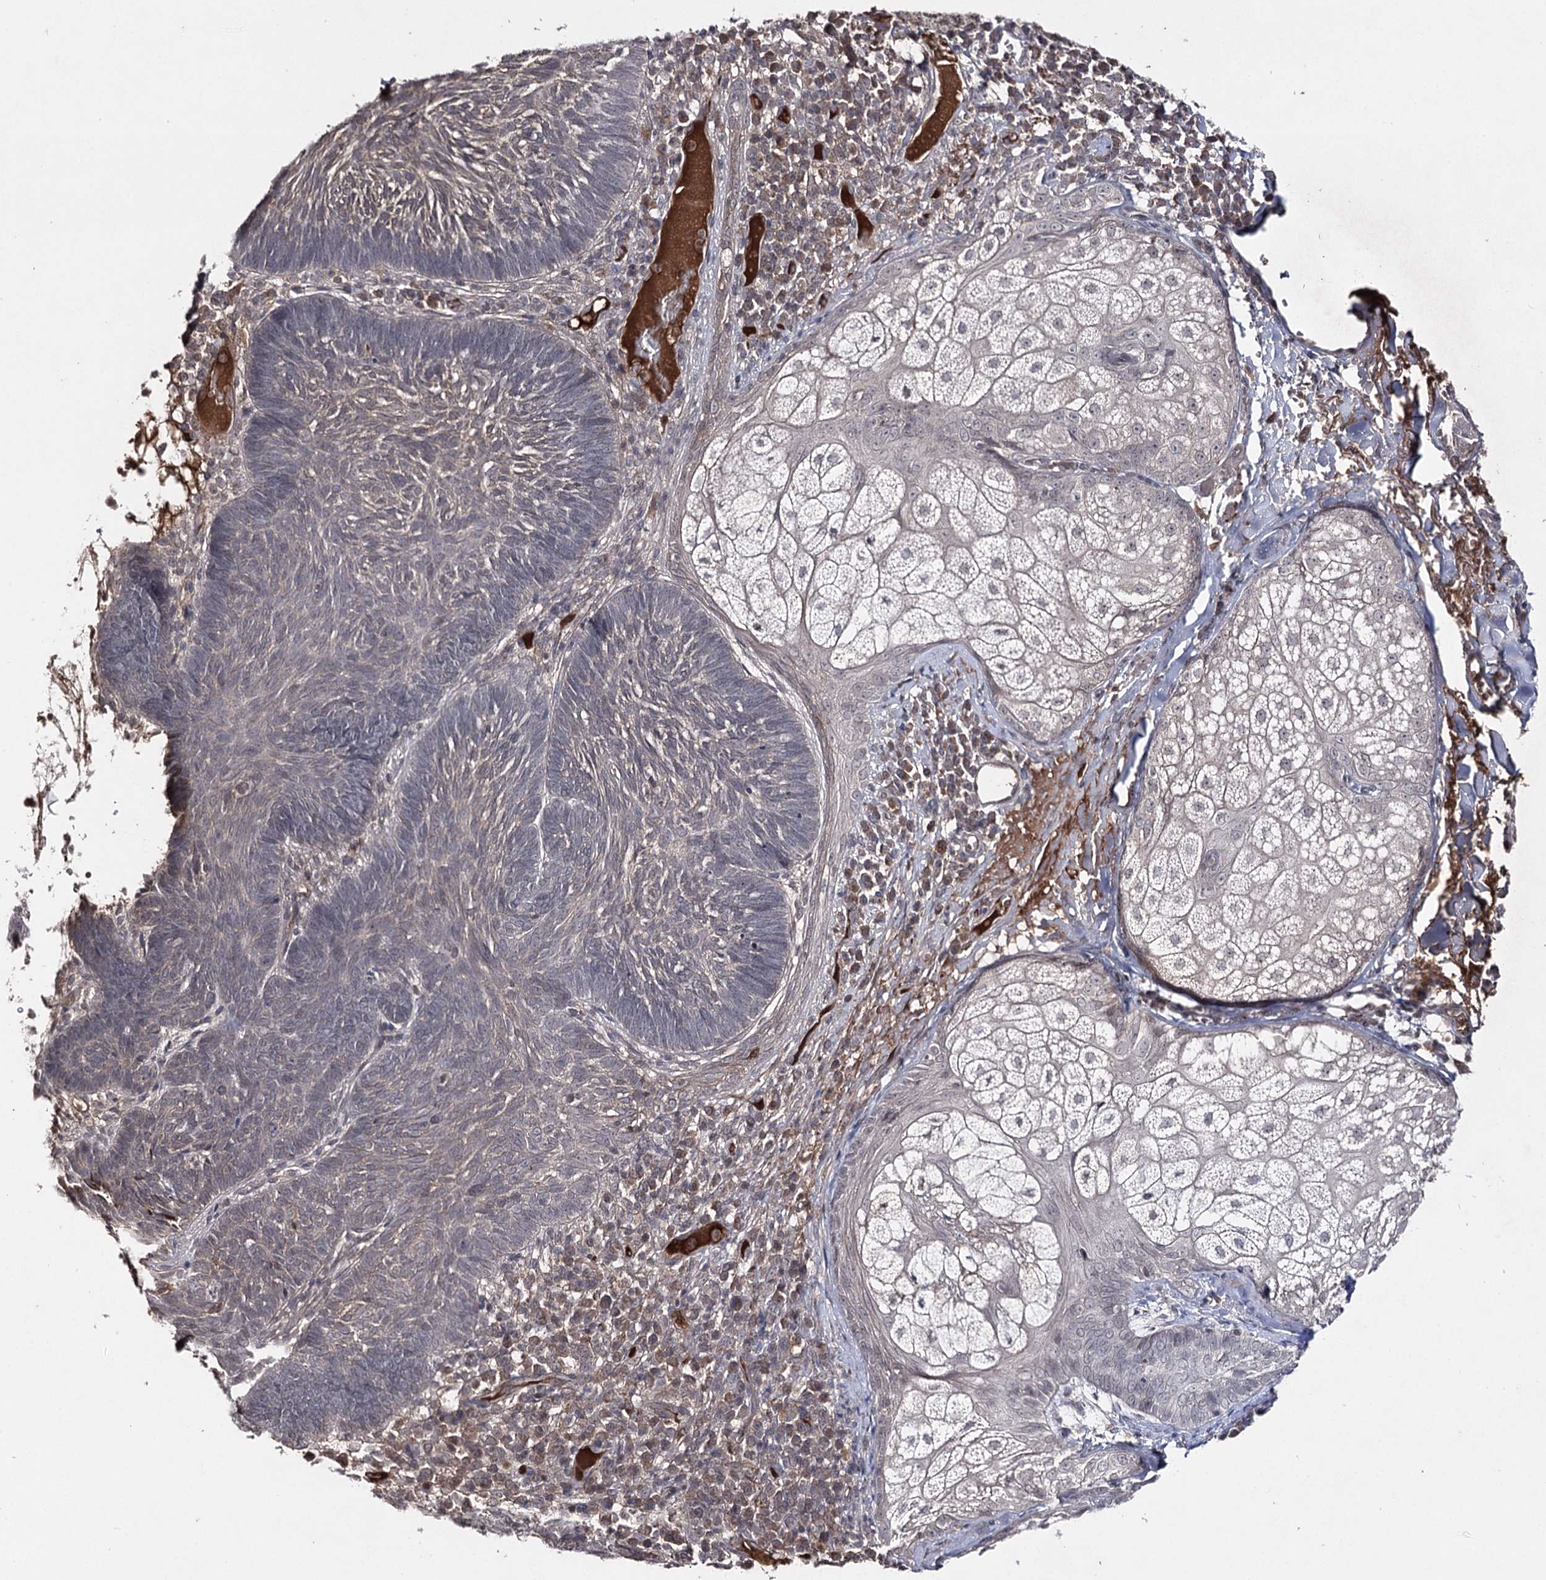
{"staining": {"intensity": "weak", "quantity": "<25%", "location": "cytoplasmic/membranous"}, "tissue": "skin cancer", "cell_type": "Tumor cells", "image_type": "cancer", "snomed": [{"axis": "morphology", "description": "Basal cell carcinoma"}, {"axis": "topography", "description": "Skin"}], "caption": "Tumor cells are negative for protein expression in human basal cell carcinoma (skin).", "gene": "SYNGR3", "patient": {"sex": "male", "age": 88}}